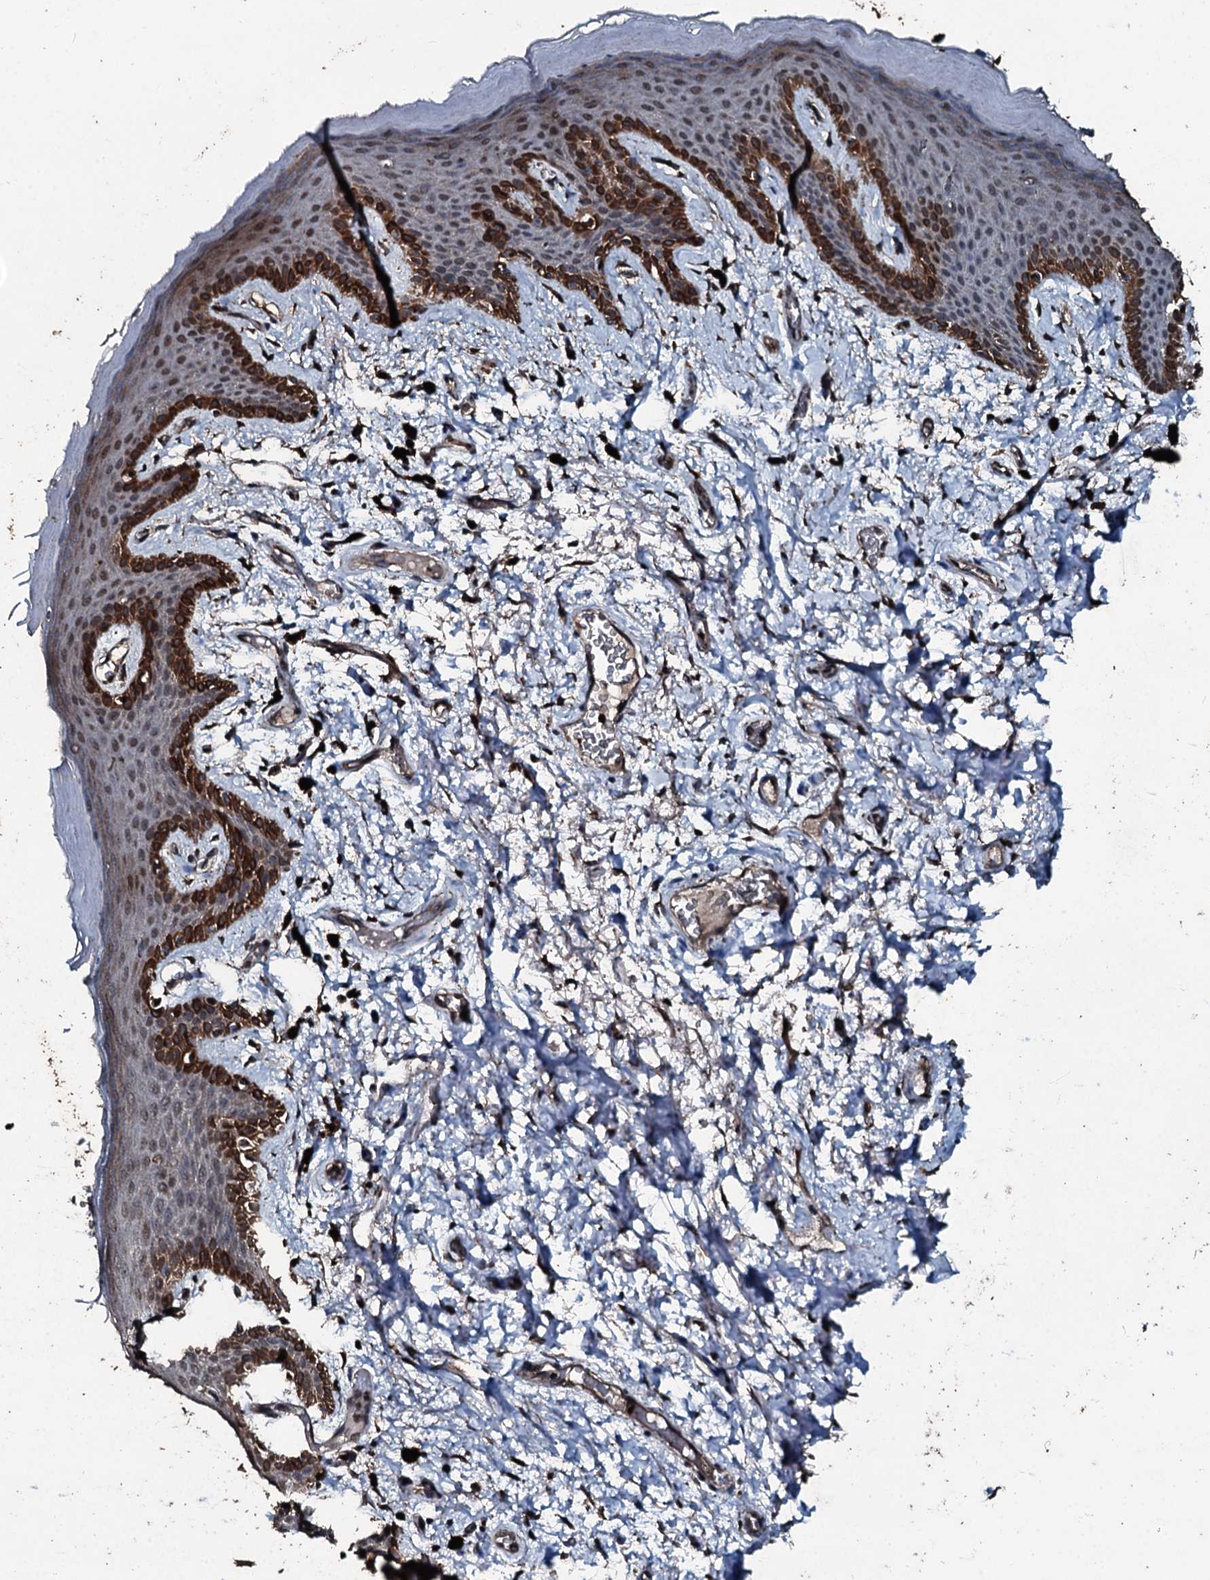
{"staining": {"intensity": "strong", "quantity": "<25%", "location": "cytoplasmic/membranous,nuclear"}, "tissue": "skin", "cell_type": "Epidermal cells", "image_type": "normal", "snomed": [{"axis": "morphology", "description": "Normal tissue, NOS"}, {"axis": "topography", "description": "Anal"}], "caption": "Protein analysis of benign skin shows strong cytoplasmic/membranous,nuclear expression in about <25% of epidermal cells.", "gene": "FAAP24", "patient": {"sex": "female", "age": 46}}